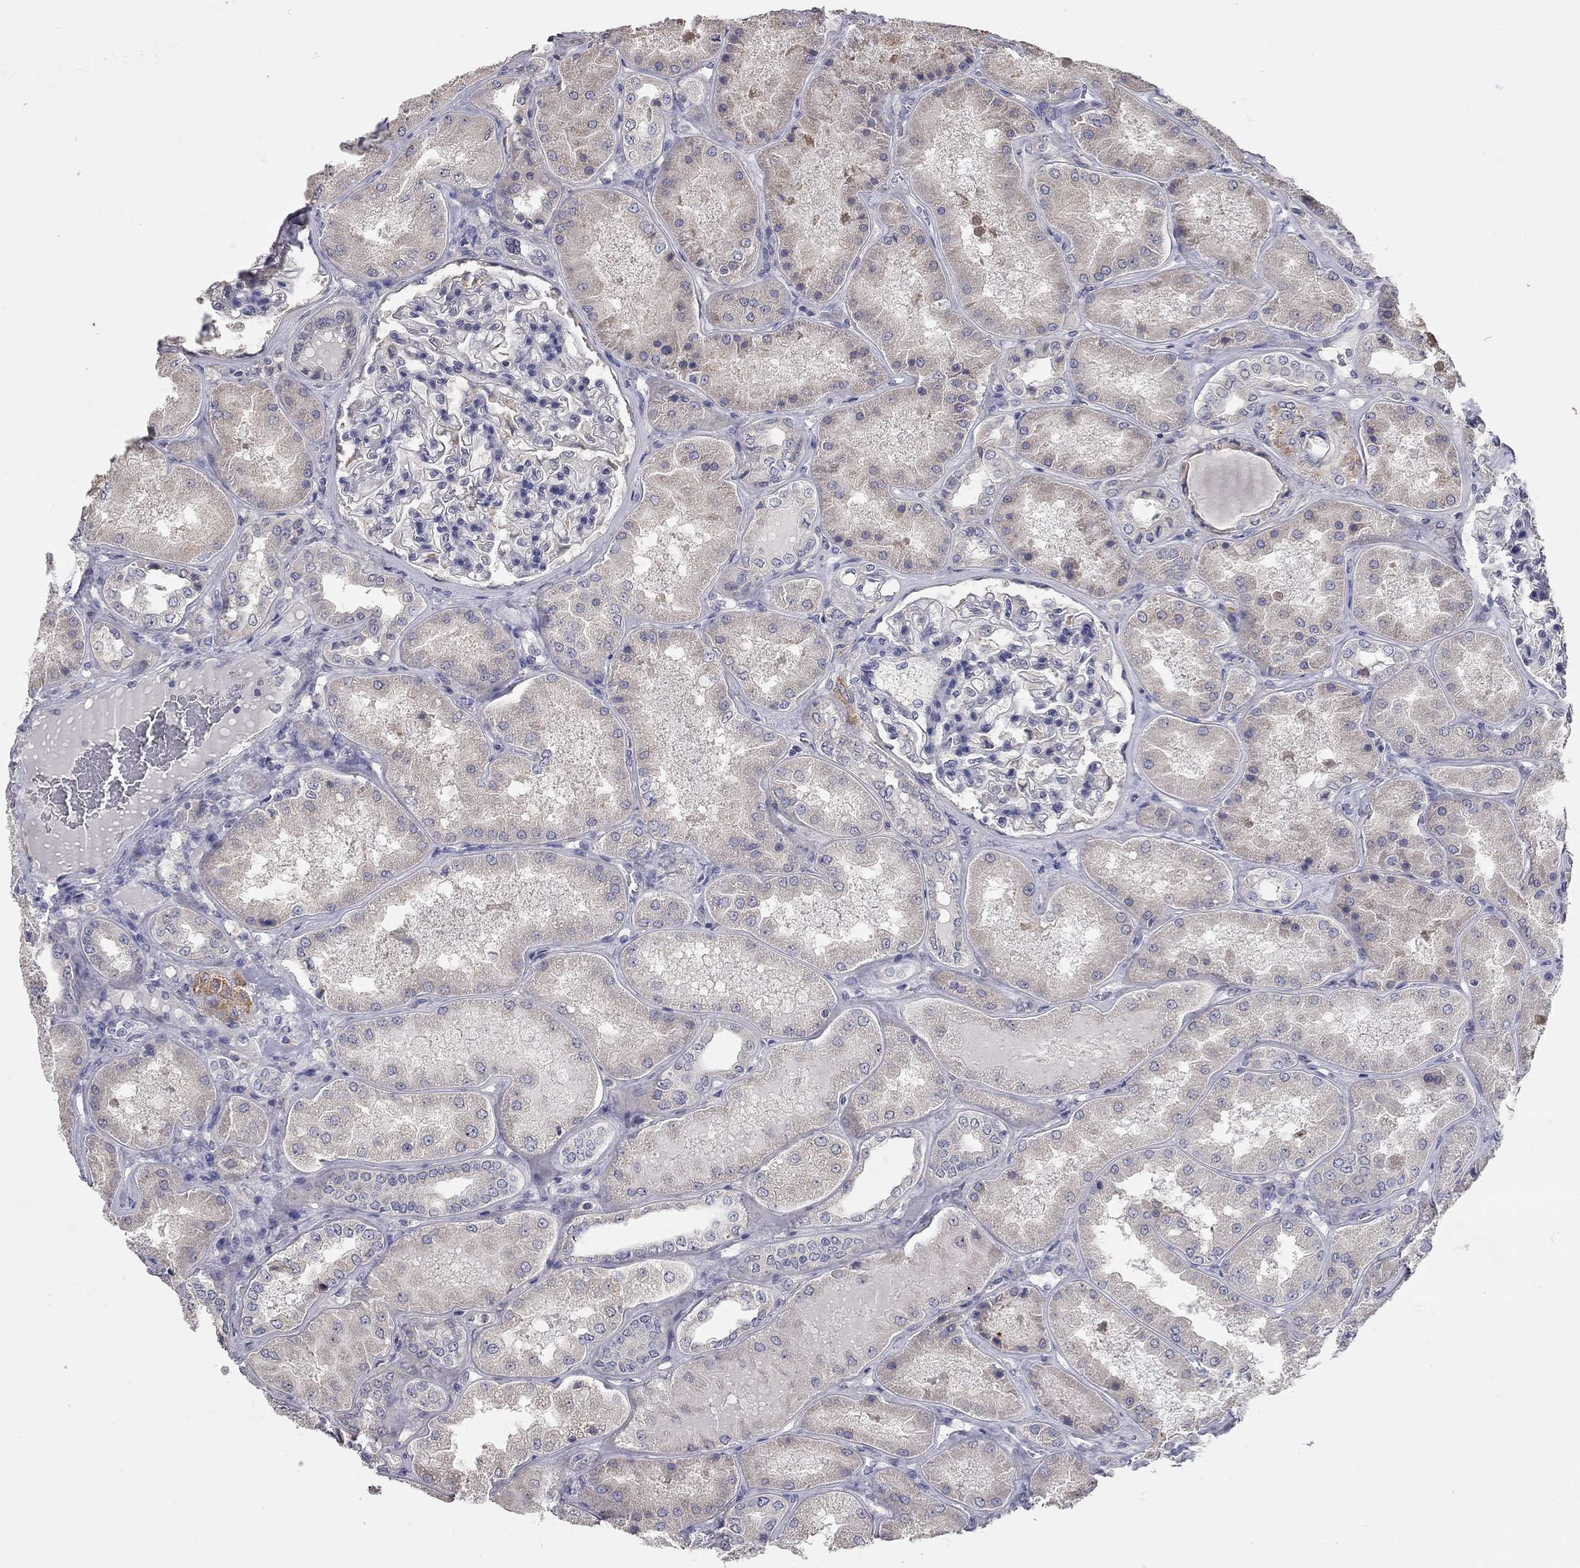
{"staining": {"intensity": "negative", "quantity": "none", "location": "none"}, "tissue": "kidney", "cell_type": "Cells in glomeruli", "image_type": "normal", "snomed": [{"axis": "morphology", "description": "Normal tissue, NOS"}, {"axis": "topography", "description": "Kidney"}], "caption": "Immunohistochemistry (IHC) histopathology image of unremarkable kidney: kidney stained with DAB (3,3'-diaminobenzidine) demonstrates no significant protein expression in cells in glomeruli.", "gene": "XAGE2", "patient": {"sex": "female", "age": 56}}